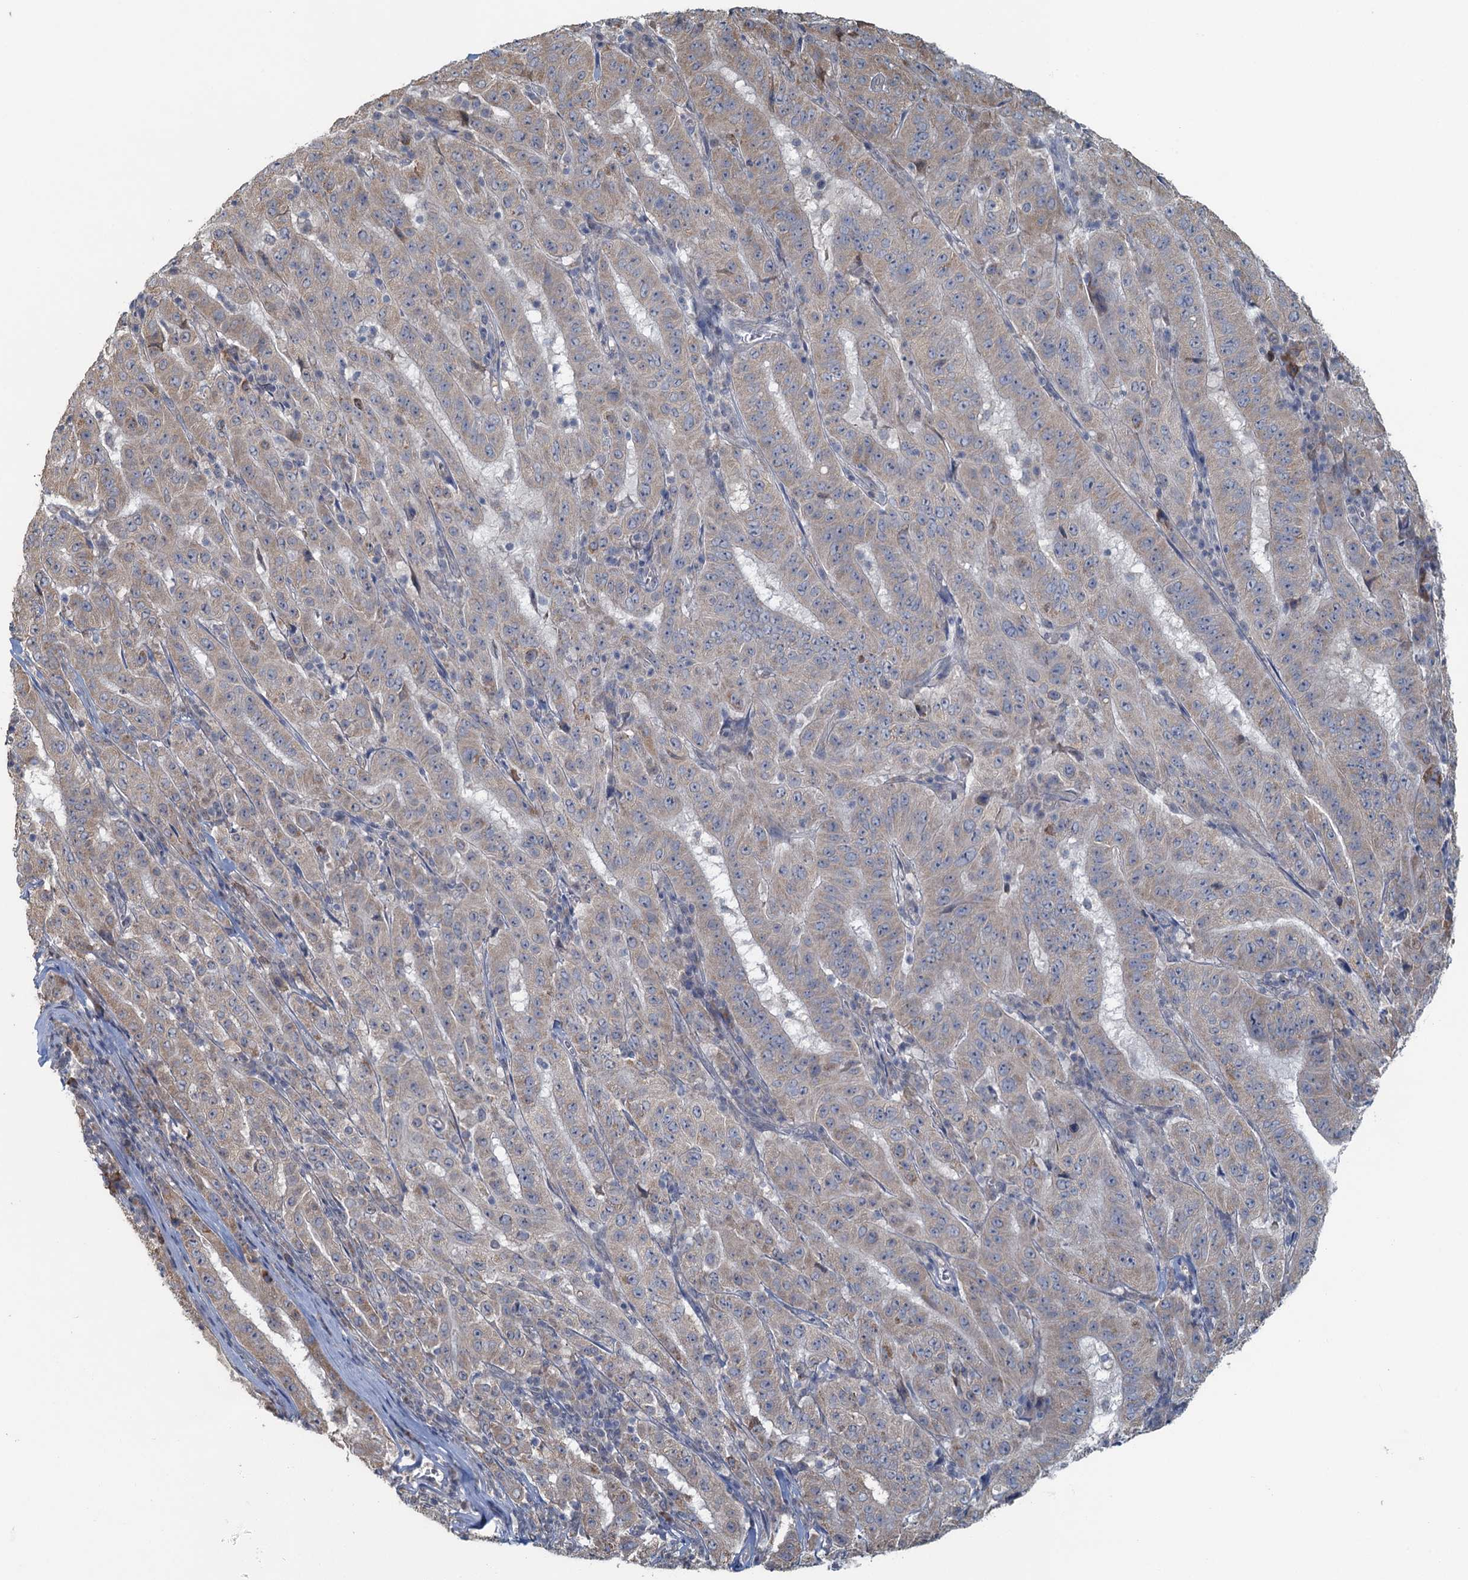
{"staining": {"intensity": "weak", "quantity": "25%-75%", "location": "cytoplasmic/membranous"}, "tissue": "pancreatic cancer", "cell_type": "Tumor cells", "image_type": "cancer", "snomed": [{"axis": "morphology", "description": "Adenocarcinoma, NOS"}, {"axis": "topography", "description": "Pancreas"}], "caption": "This micrograph shows pancreatic cancer stained with IHC to label a protein in brown. The cytoplasmic/membranous of tumor cells show weak positivity for the protein. Nuclei are counter-stained blue.", "gene": "TEX35", "patient": {"sex": "male", "age": 63}}